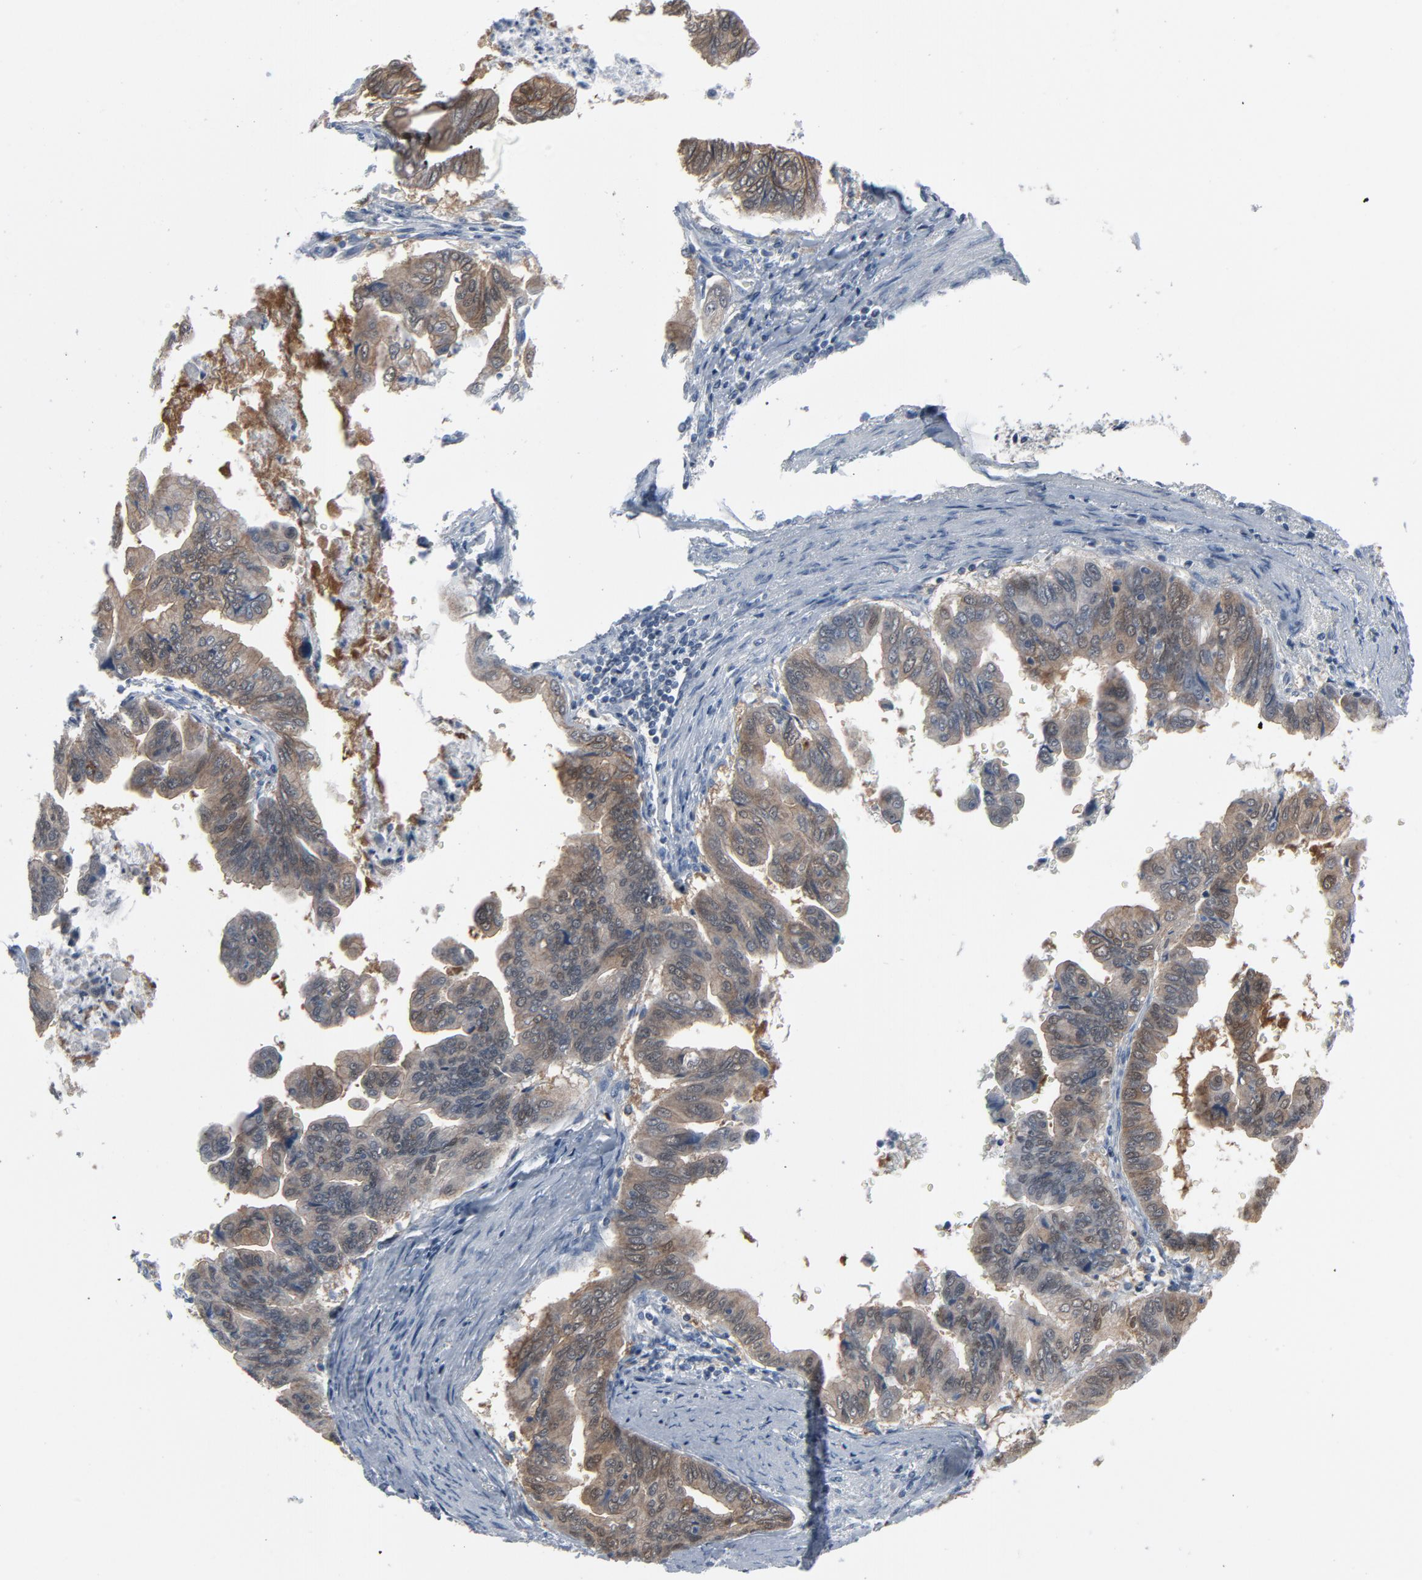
{"staining": {"intensity": "weak", "quantity": "25%-75%", "location": "cytoplasmic/membranous"}, "tissue": "stomach cancer", "cell_type": "Tumor cells", "image_type": "cancer", "snomed": [{"axis": "morphology", "description": "Adenocarcinoma, NOS"}, {"axis": "topography", "description": "Stomach, upper"}], "caption": "Immunohistochemistry of stomach adenocarcinoma shows low levels of weak cytoplasmic/membranous staining in approximately 25%-75% of tumor cells.", "gene": "GPX2", "patient": {"sex": "male", "age": 80}}